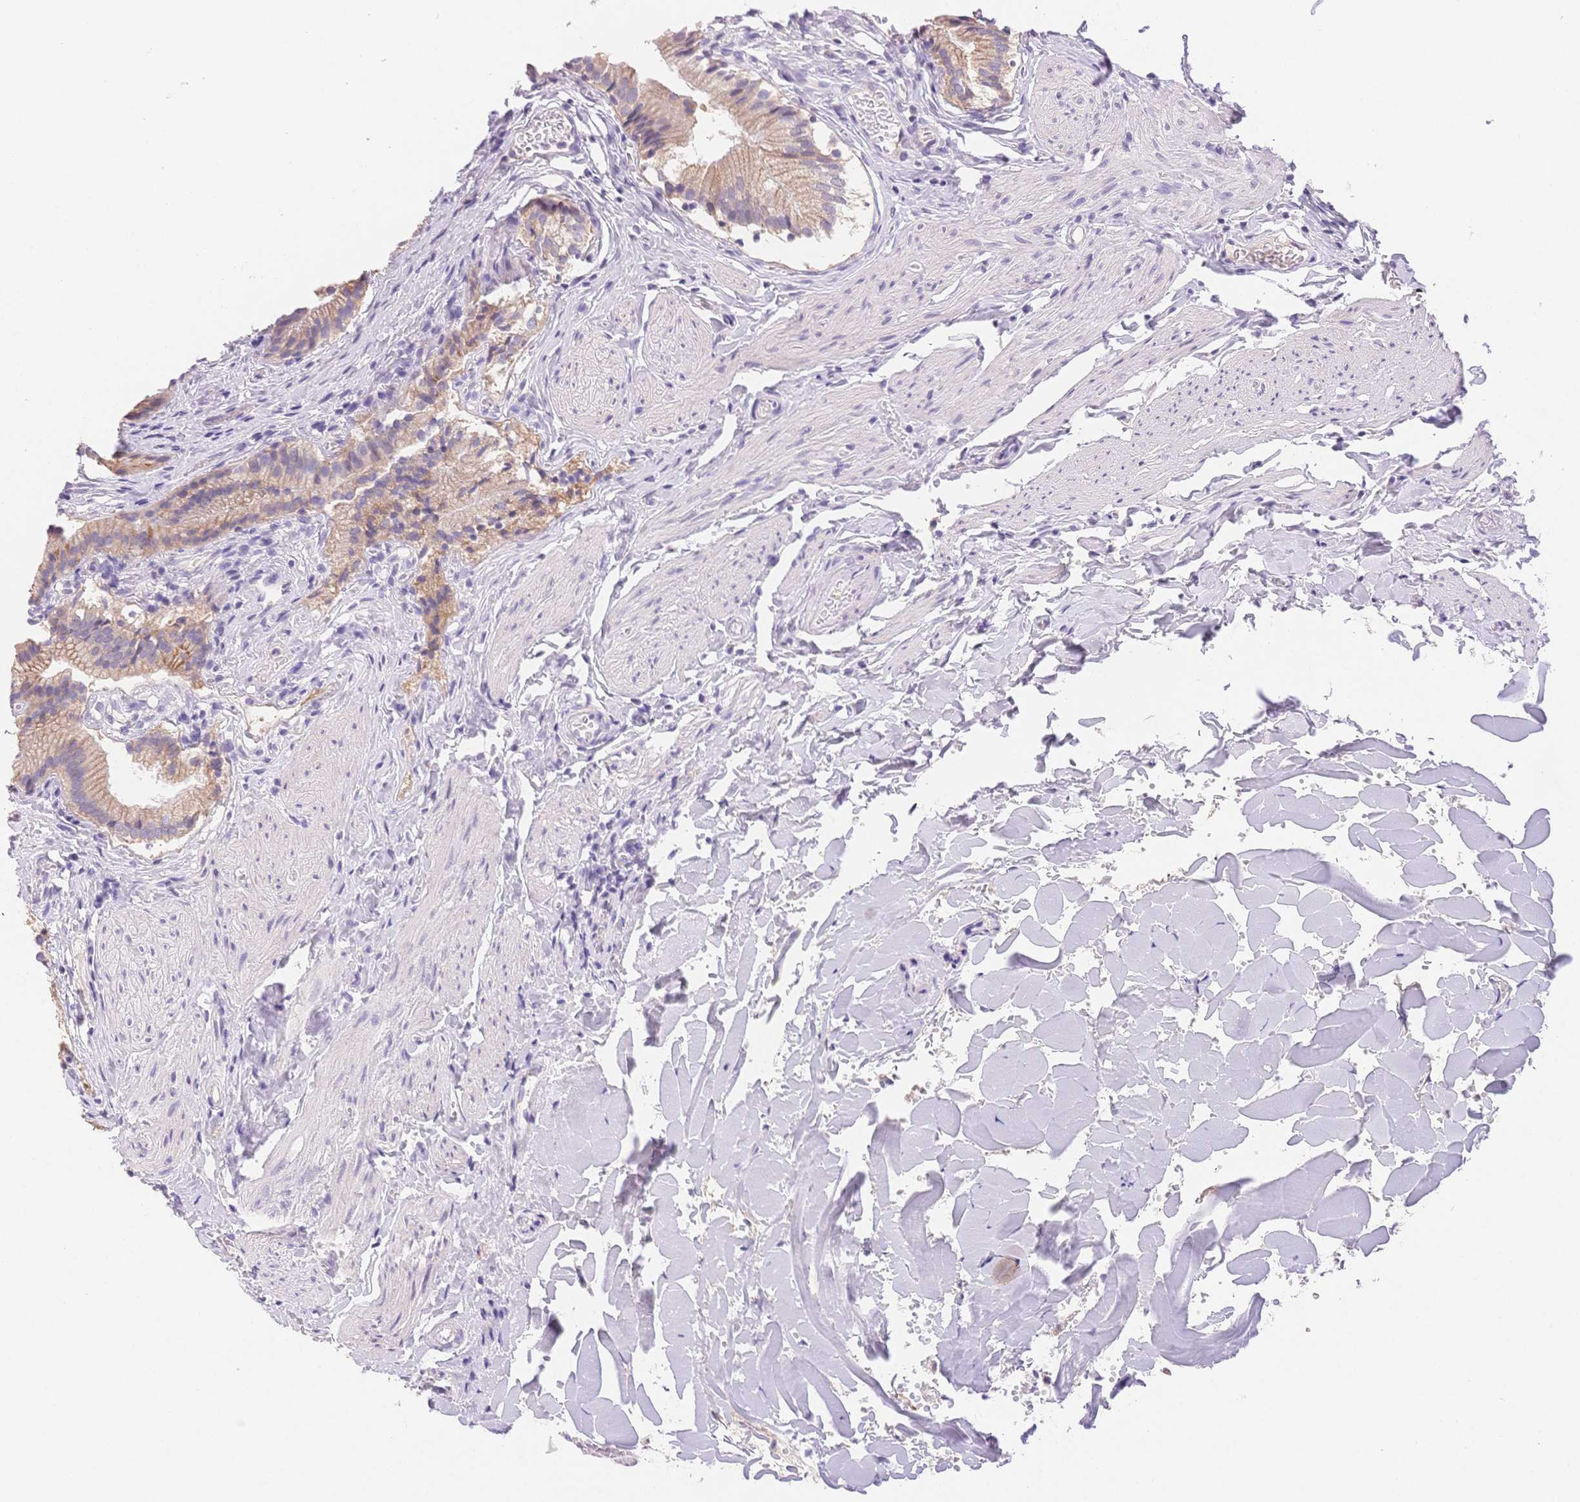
{"staining": {"intensity": "weak", "quantity": "25%-75%", "location": "cytoplasmic/membranous"}, "tissue": "gallbladder", "cell_type": "Glandular cells", "image_type": "normal", "snomed": [{"axis": "morphology", "description": "Normal tissue, NOS"}, {"axis": "topography", "description": "Gallbladder"}], "caption": "Protein staining of benign gallbladder reveals weak cytoplasmic/membranous staining in about 25%-75% of glandular cells.", "gene": "MYOM1", "patient": {"sex": "female", "age": 47}}